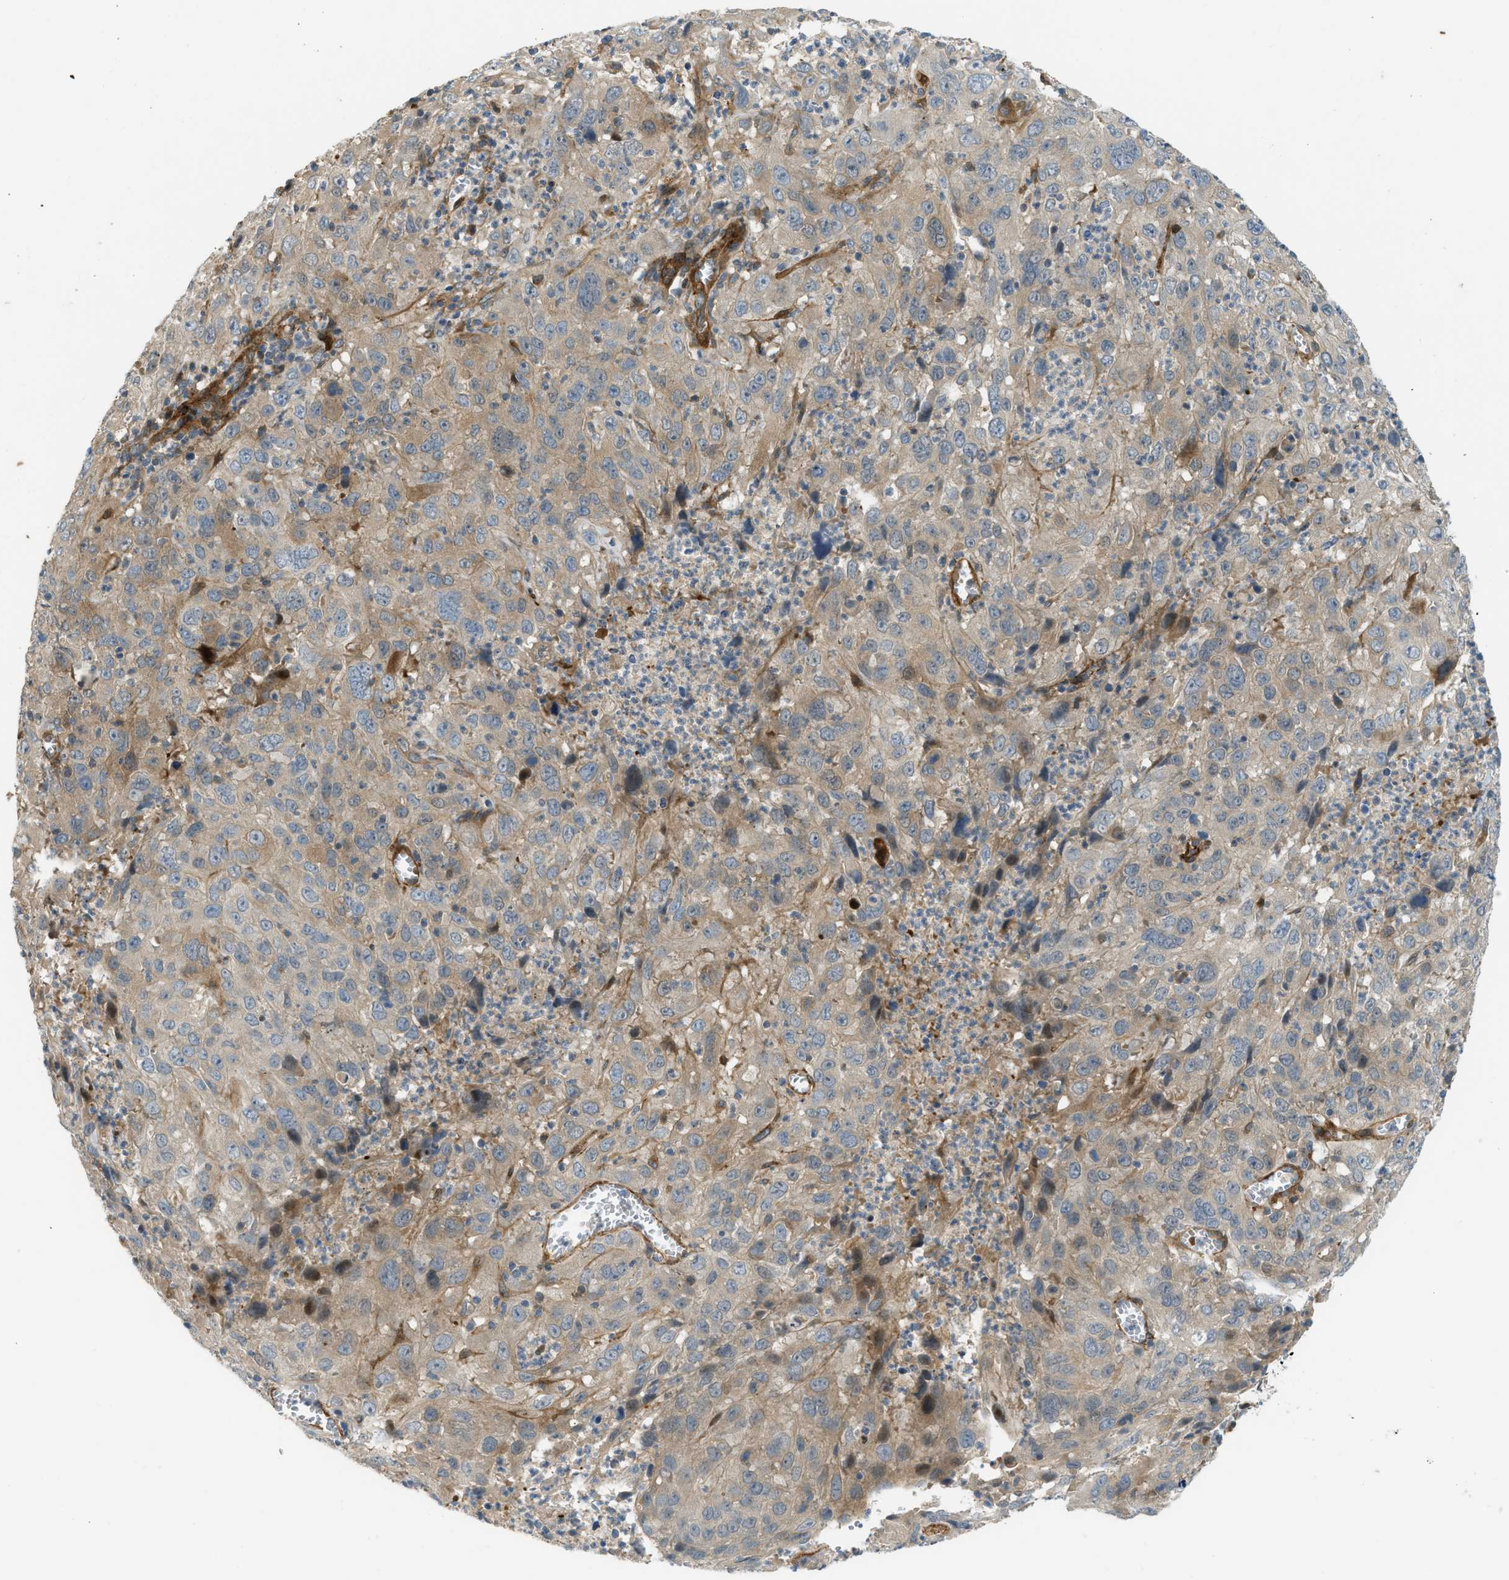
{"staining": {"intensity": "weak", "quantity": ">75%", "location": "cytoplasmic/membranous"}, "tissue": "cervical cancer", "cell_type": "Tumor cells", "image_type": "cancer", "snomed": [{"axis": "morphology", "description": "Squamous cell carcinoma, NOS"}, {"axis": "topography", "description": "Cervix"}], "caption": "Protein staining displays weak cytoplasmic/membranous staining in about >75% of tumor cells in cervical cancer (squamous cell carcinoma).", "gene": "EDNRA", "patient": {"sex": "female", "age": 32}}